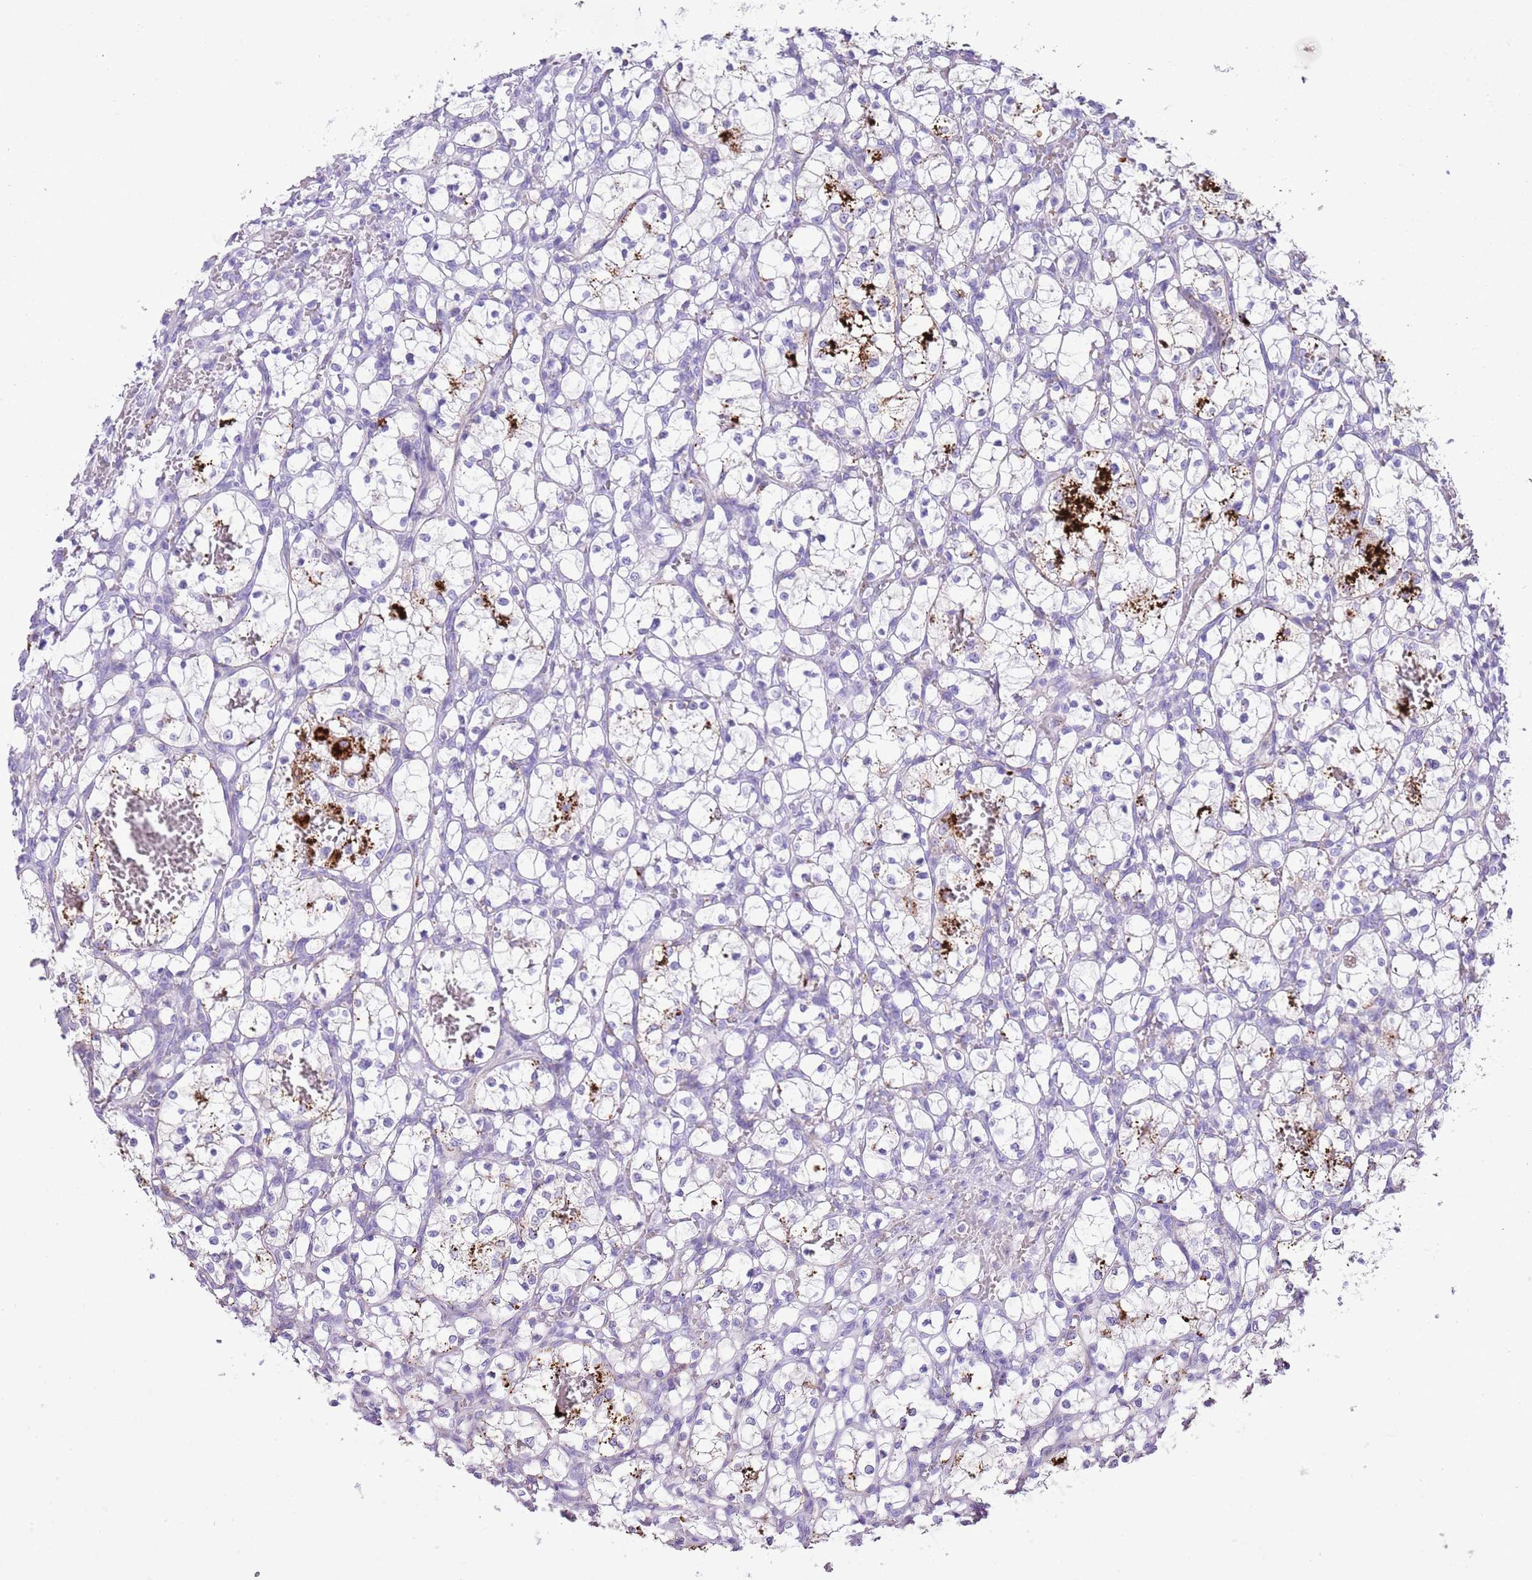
{"staining": {"intensity": "strong", "quantity": "<25%", "location": "cytoplasmic/membranous"}, "tissue": "renal cancer", "cell_type": "Tumor cells", "image_type": "cancer", "snomed": [{"axis": "morphology", "description": "Adenocarcinoma, NOS"}, {"axis": "topography", "description": "Kidney"}], "caption": "Protein staining exhibits strong cytoplasmic/membranous positivity in about <25% of tumor cells in renal cancer.", "gene": "ABHD17C", "patient": {"sex": "female", "age": 69}}